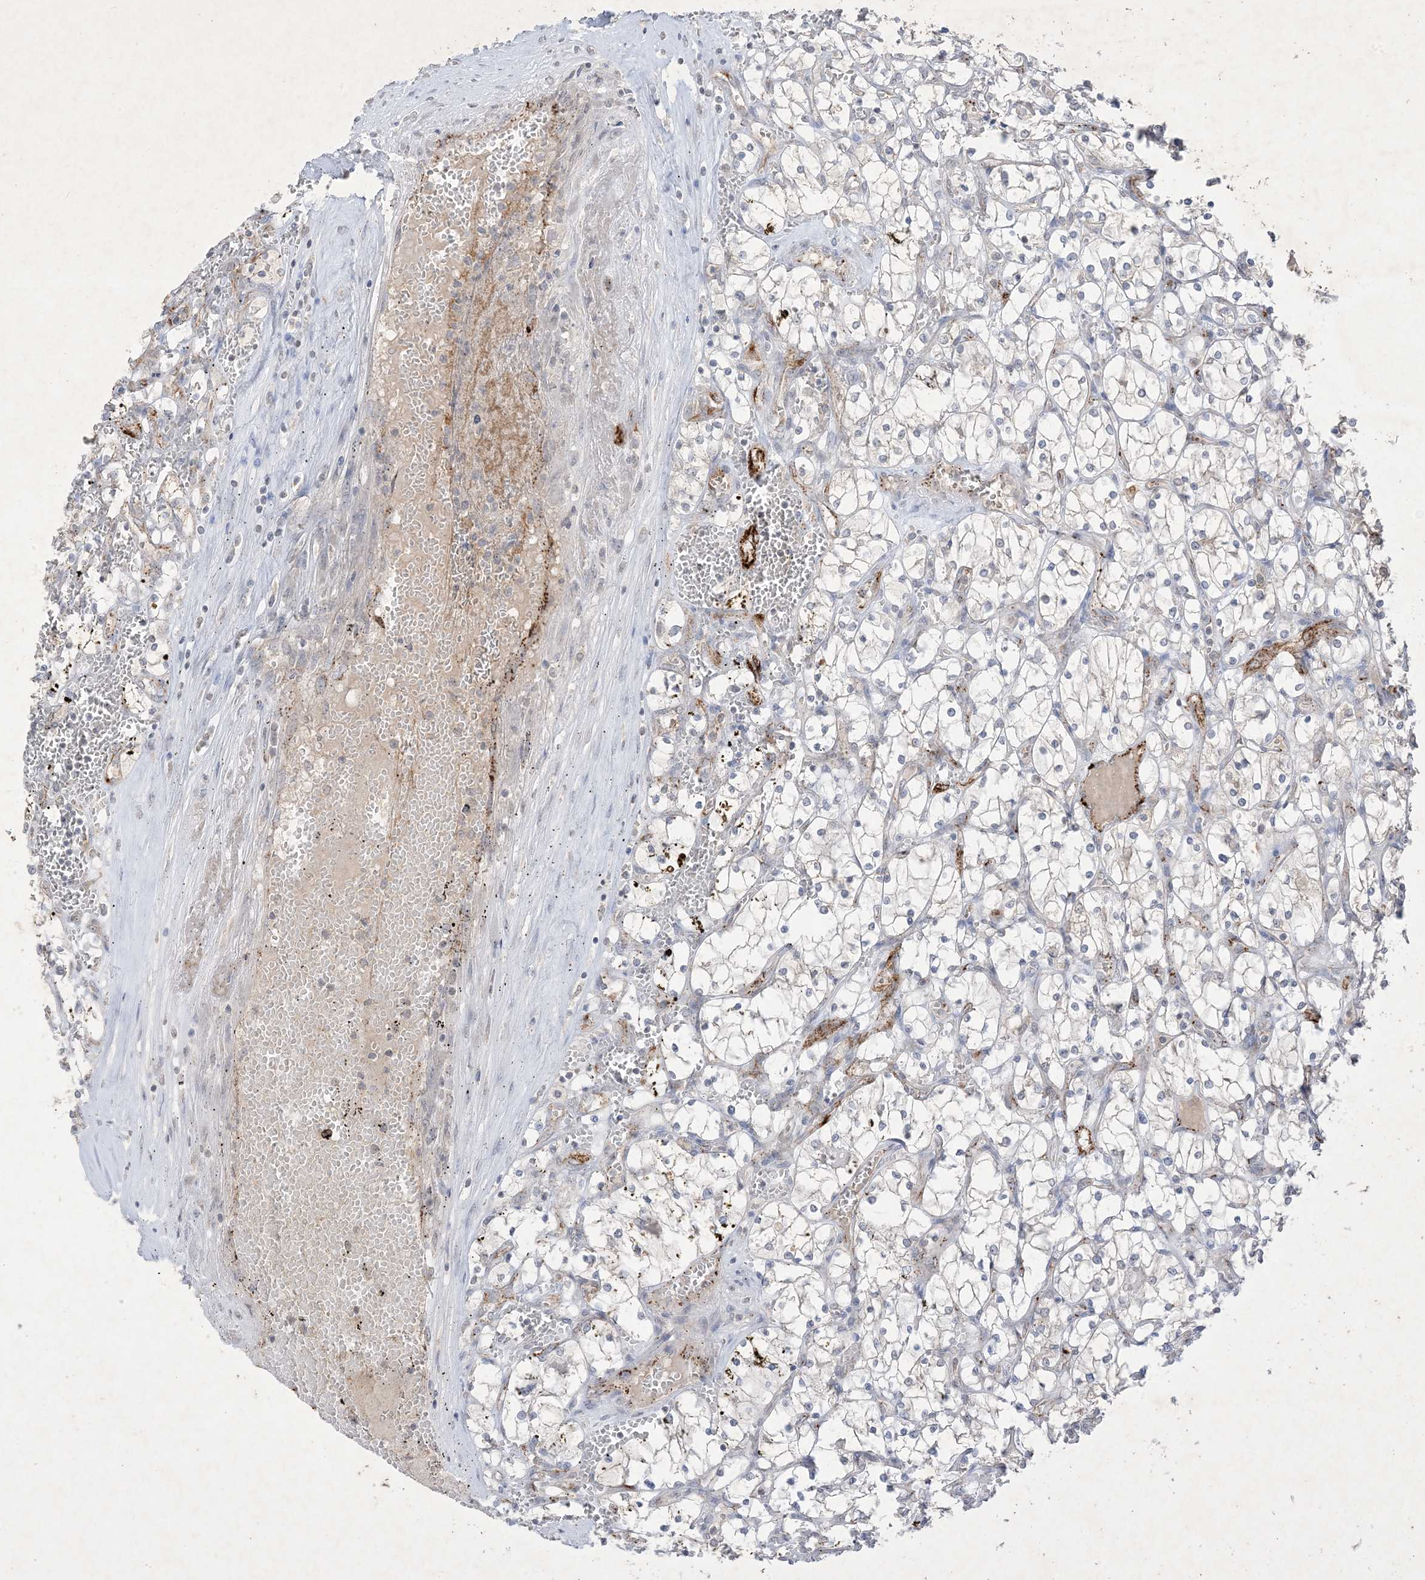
{"staining": {"intensity": "negative", "quantity": "none", "location": "none"}, "tissue": "renal cancer", "cell_type": "Tumor cells", "image_type": "cancer", "snomed": [{"axis": "morphology", "description": "Adenocarcinoma, NOS"}, {"axis": "topography", "description": "Kidney"}], "caption": "DAB (3,3'-diaminobenzidine) immunohistochemical staining of renal adenocarcinoma shows no significant positivity in tumor cells.", "gene": "PRSS36", "patient": {"sex": "female", "age": 69}}